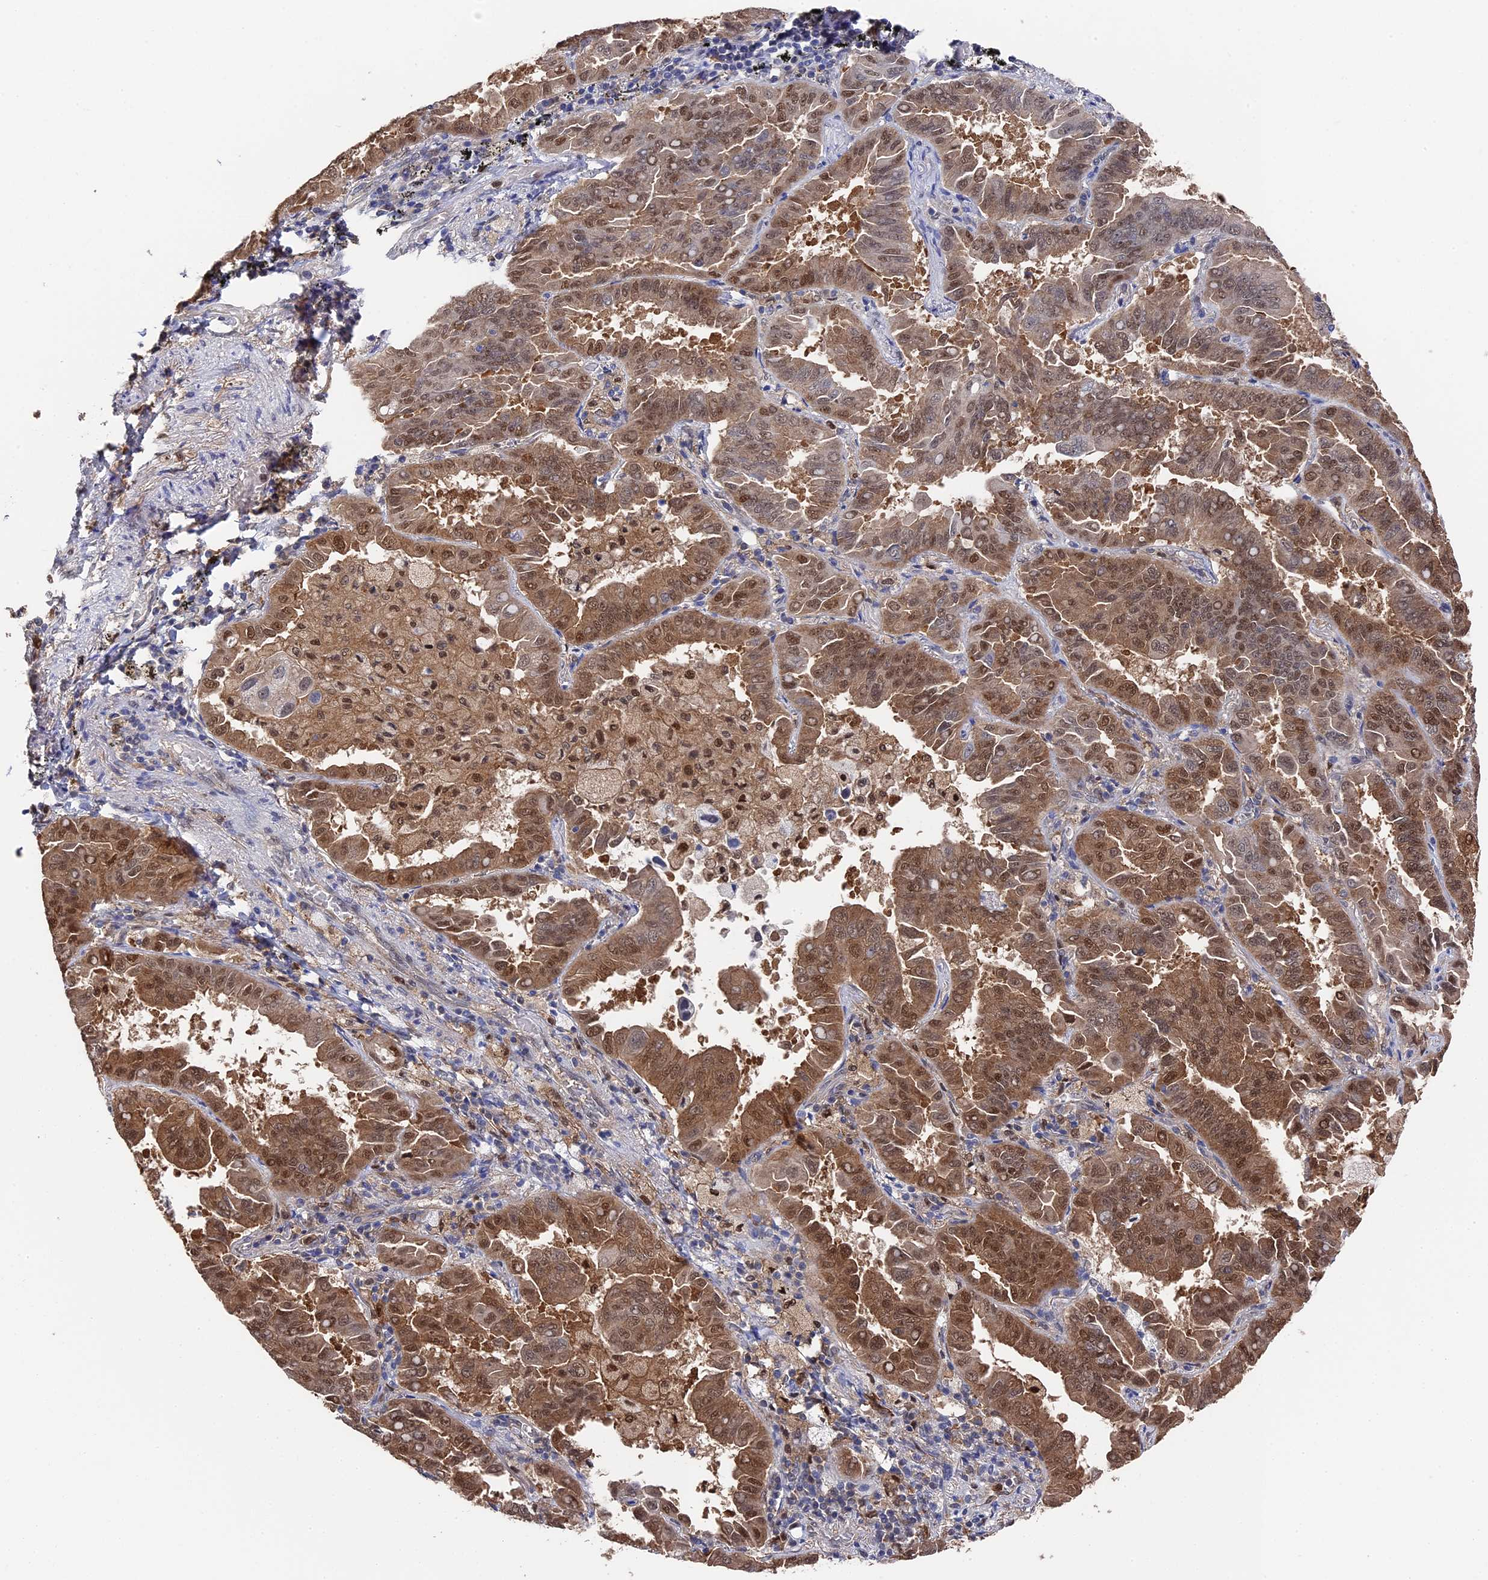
{"staining": {"intensity": "moderate", "quantity": ">75%", "location": "cytoplasmic/membranous,nuclear"}, "tissue": "lung cancer", "cell_type": "Tumor cells", "image_type": "cancer", "snomed": [{"axis": "morphology", "description": "Adenocarcinoma, NOS"}, {"axis": "topography", "description": "Lung"}], "caption": "Tumor cells demonstrate moderate cytoplasmic/membranous and nuclear positivity in about >75% of cells in lung adenocarcinoma. The protein of interest is stained brown, and the nuclei are stained in blue (DAB IHC with brightfield microscopy, high magnification).", "gene": "RNH1", "patient": {"sex": "male", "age": 64}}